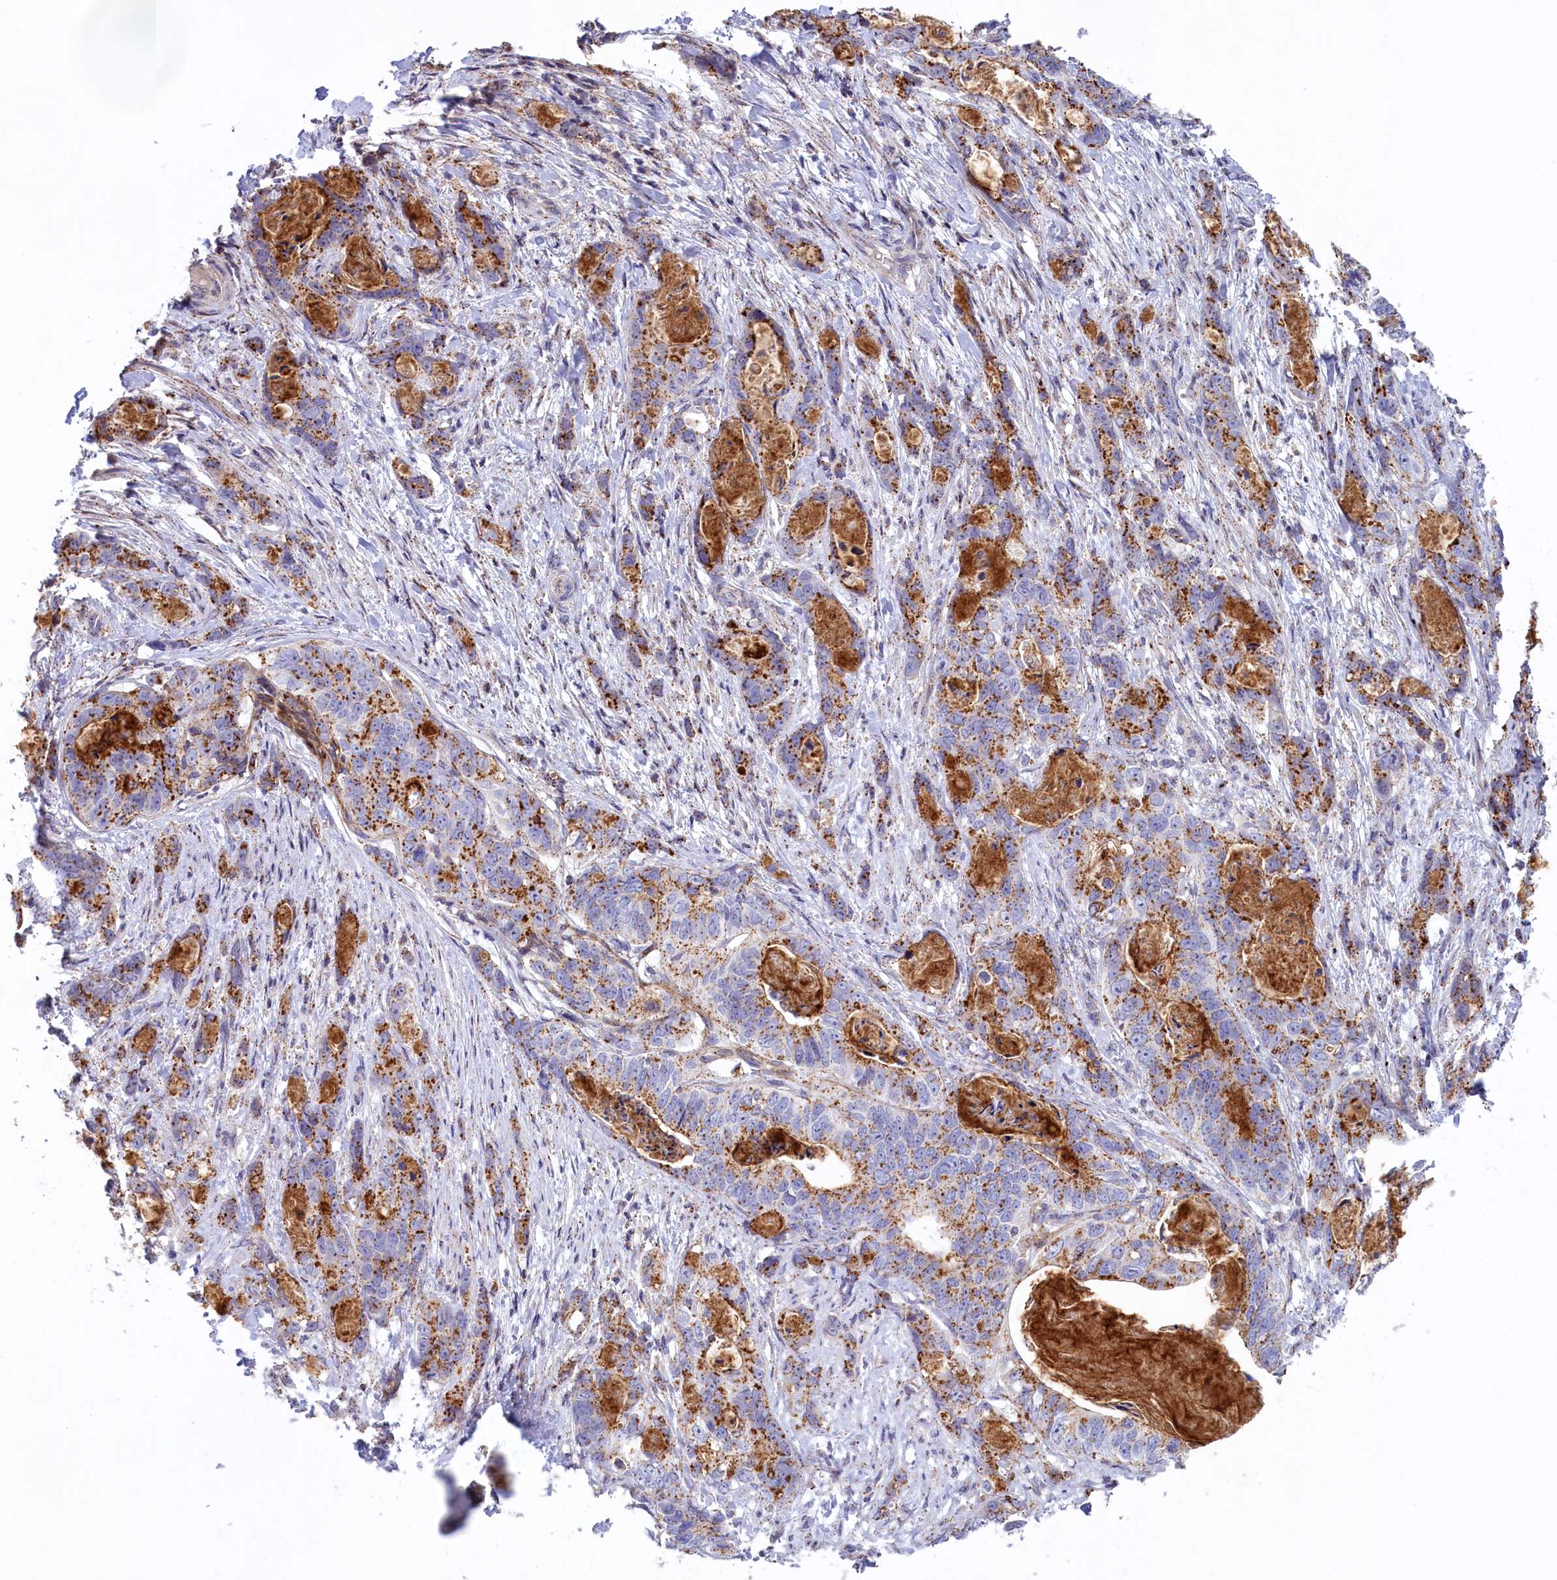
{"staining": {"intensity": "moderate", "quantity": ">75%", "location": "cytoplasmic/membranous"}, "tissue": "stomach cancer", "cell_type": "Tumor cells", "image_type": "cancer", "snomed": [{"axis": "morphology", "description": "Normal tissue, NOS"}, {"axis": "morphology", "description": "Adenocarcinoma, NOS"}, {"axis": "topography", "description": "Stomach"}], "caption": "DAB (3,3'-diaminobenzidine) immunohistochemical staining of stomach cancer (adenocarcinoma) reveals moderate cytoplasmic/membranous protein staining in about >75% of tumor cells.", "gene": "HYKK", "patient": {"sex": "female", "age": 89}}